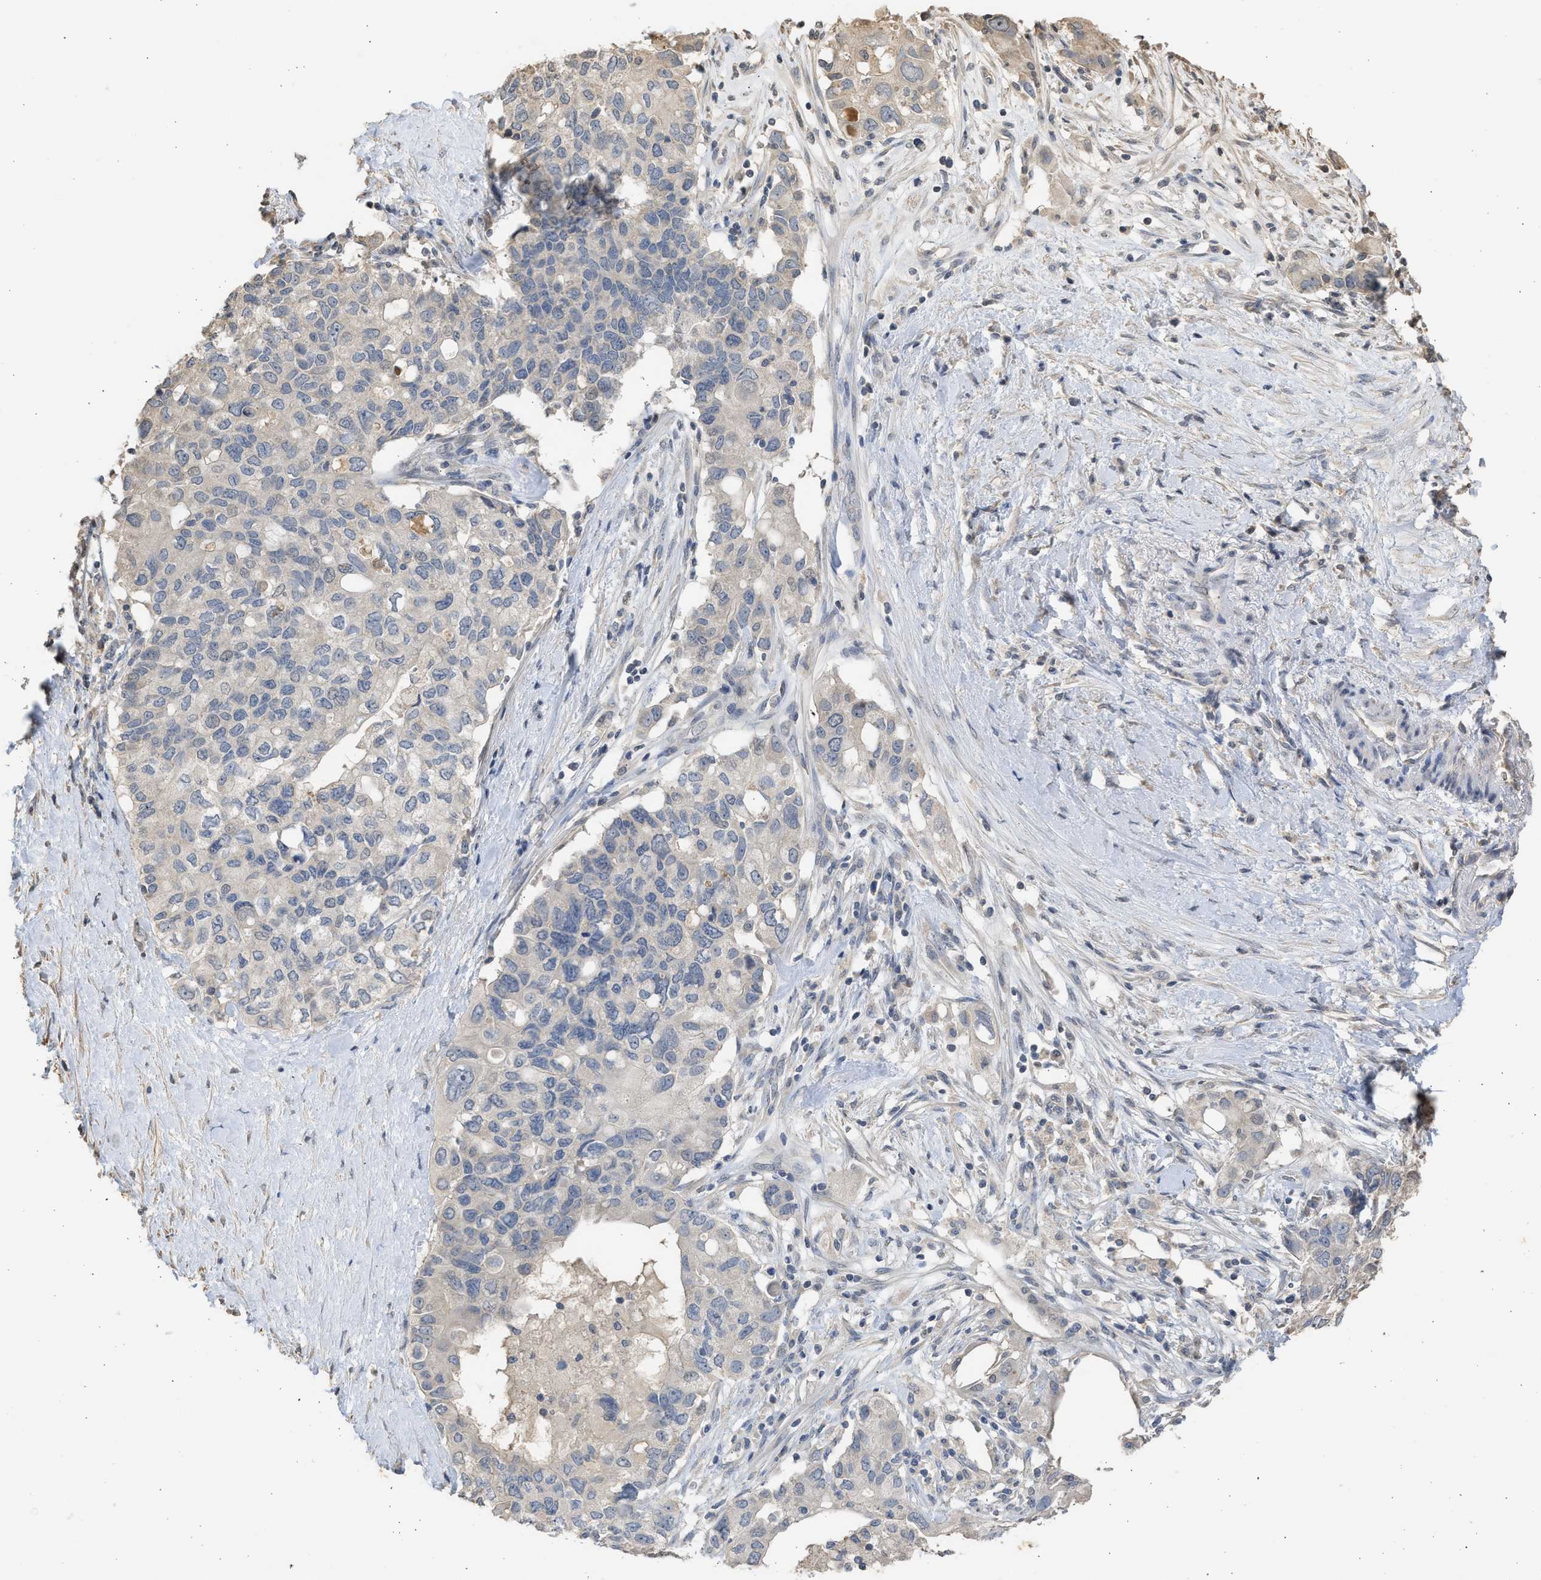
{"staining": {"intensity": "weak", "quantity": "25%-75%", "location": "cytoplasmic/membranous"}, "tissue": "pancreatic cancer", "cell_type": "Tumor cells", "image_type": "cancer", "snomed": [{"axis": "morphology", "description": "Adenocarcinoma, NOS"}, {"axis": "topography", "description": "Pancreas"}], "caption": "DAB (3,3'-diaminobenzidine) immunohistochemical staining of pancreatic cancer displays weak cytoplasmic/membranous protein staining in about 25%-75% of tumor cells.", "gene": "SULT2A1", "patient": {"sex": "female", "age": 56}}